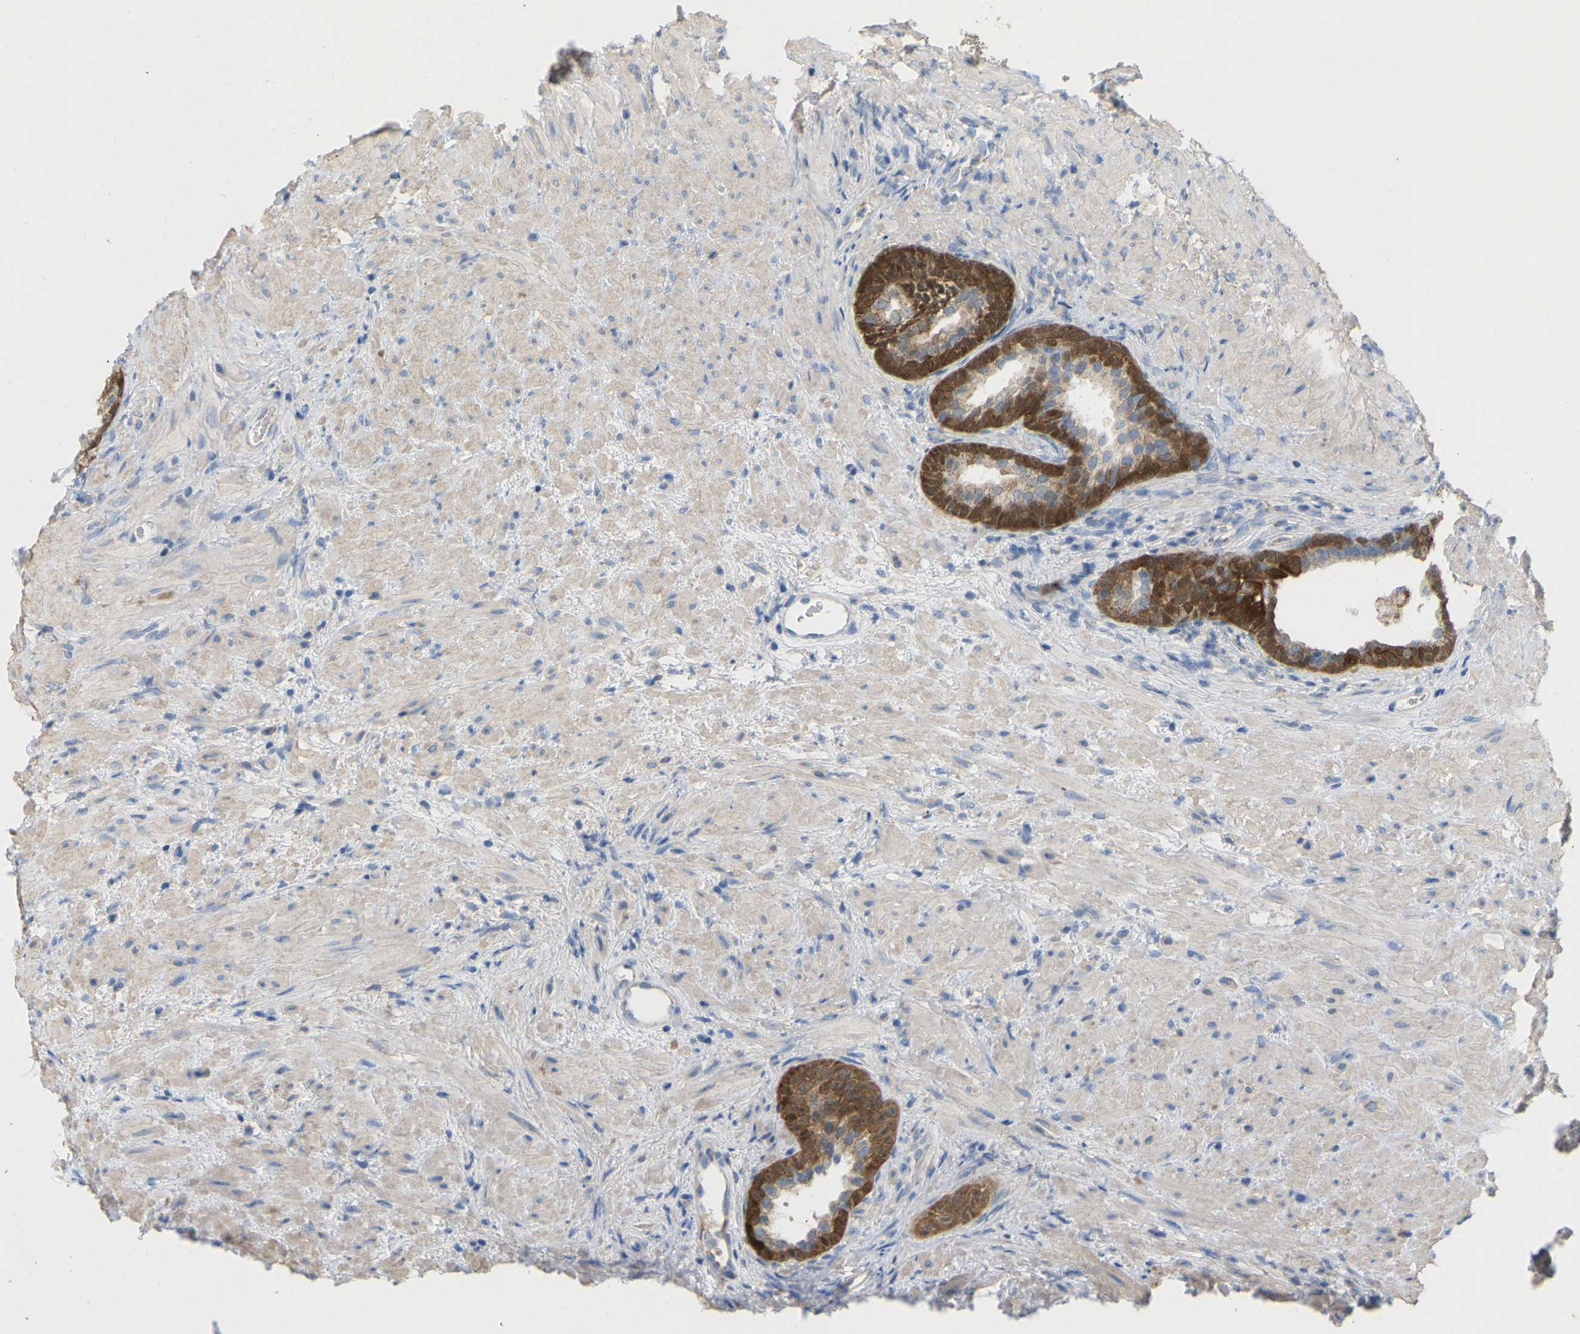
{"staining": {"intensity": "strong", "quantity": "25%-75%", "location": "cytoplasmic/membranous"}, "tissue": "prostate", "cell_type": "Glandular cells", "image_type": "normal", "snomed": [{"axis": "morphology", "description": "Normal tissue, NOS"}, {"axis": "topography", "description": "Prostate"}], "caption": "A high-resolution photomicrograph shows immunohistochemistry (IHC) staining of benign prostate, which shows strong cytoplasmic/membranous expression in about 25%-75% of glandular cells. (IHC, brightfield microscopy, high magnification).", "gene": "SERPINB5", "patient": {"sex": "male", "age": 76}}